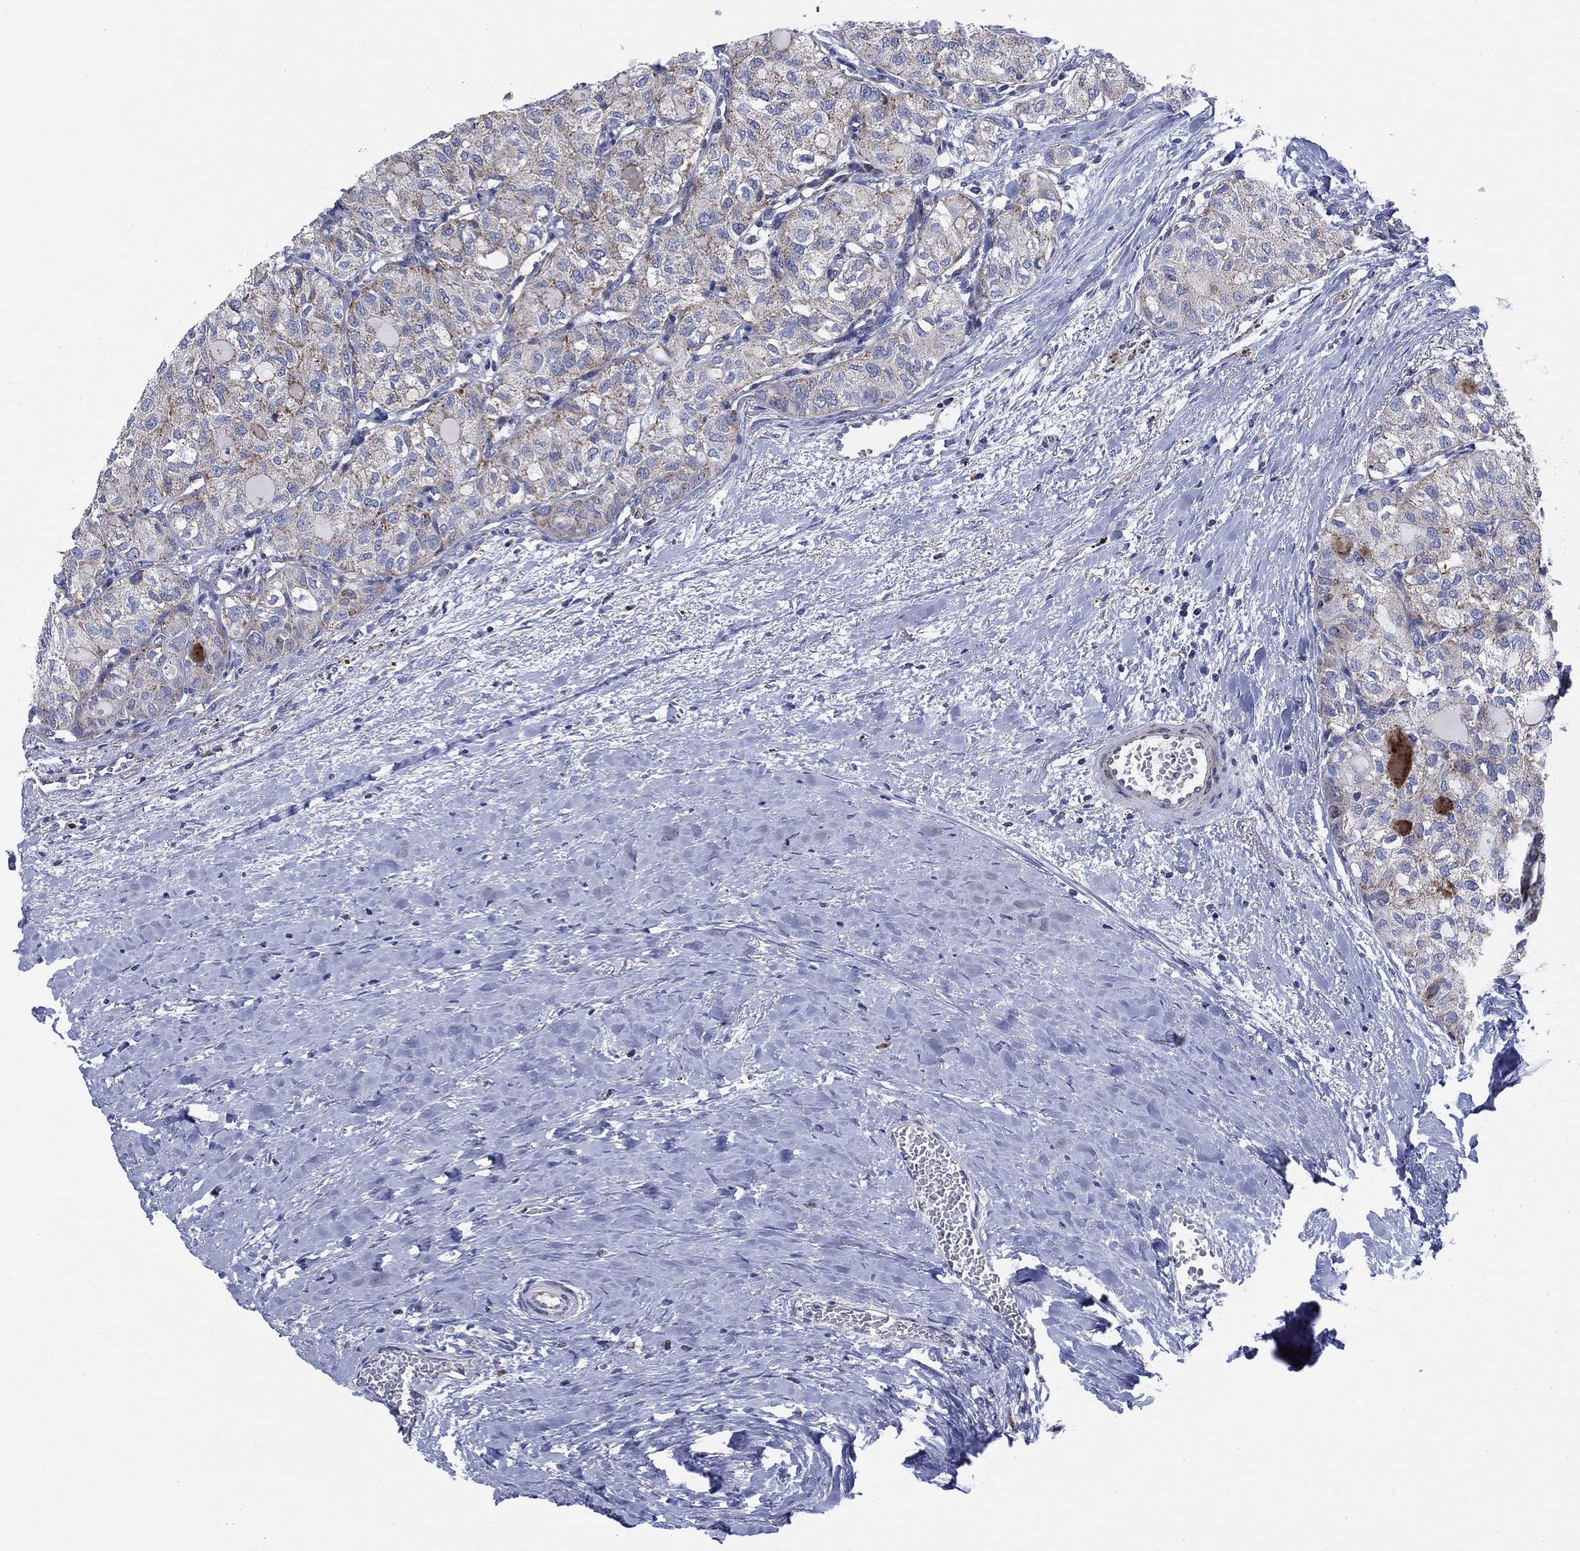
{"staining": {"intensity": "weak", "quantity": "<25%", "location": "cytoplasmic/membranous"}, "tissue": "thyroid cancer", "cell_type": "Tumor cells", "image_type": "cancer", "snomed": [{"axis": "morphology", "description": "Follicular adenoma carcinoma, NOS"}, {"axis": "topography", "description": "Thyroid gland"}], "caption": "The immunohistochemistry (IHC) histopathology image has no significant expression in tumor cells of follicular adenoma carcinoma (thyroid) tissue.", "gene": "NACAD", "patient": {"sex": "male", "age": 75}}